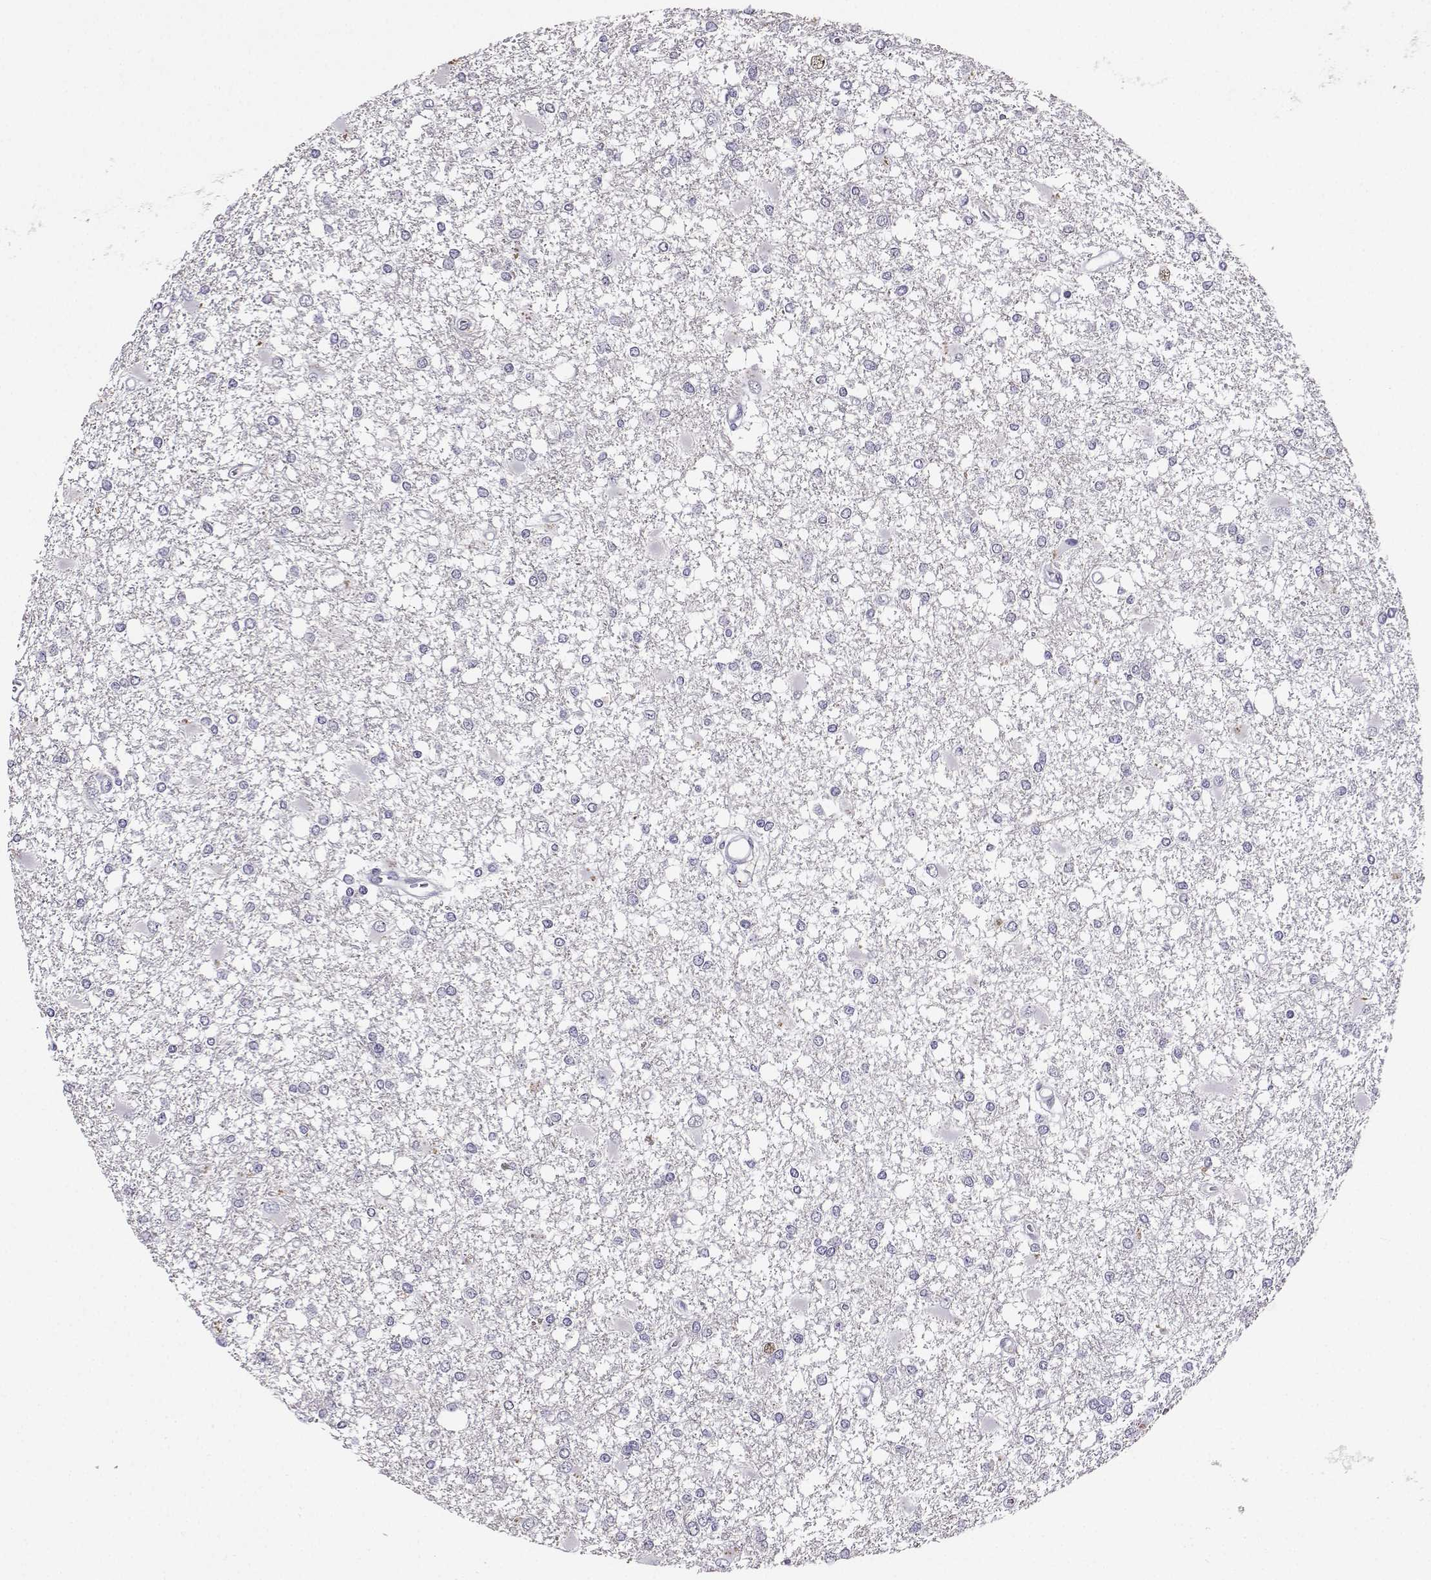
{"staining": {"intensity": "negative", "quantity": "none", "location": "none"}, "tissue": "glioma", "cell_type": "Tumor cells", "image_type": "cancer", "snomed": [{"axis": "morphology", "description": "Glioma, malignant, High grade"}, {"axis": "topography", "description": "Cerebral cortex"}], "caption": "The immunohistochemistry (IHC) photomicrograph has no significant positivity in tumor cells of high-grade glioma (malignant) tissue.", "gene": "TBR1", "patient": {"sex": "male", "age": 79}}